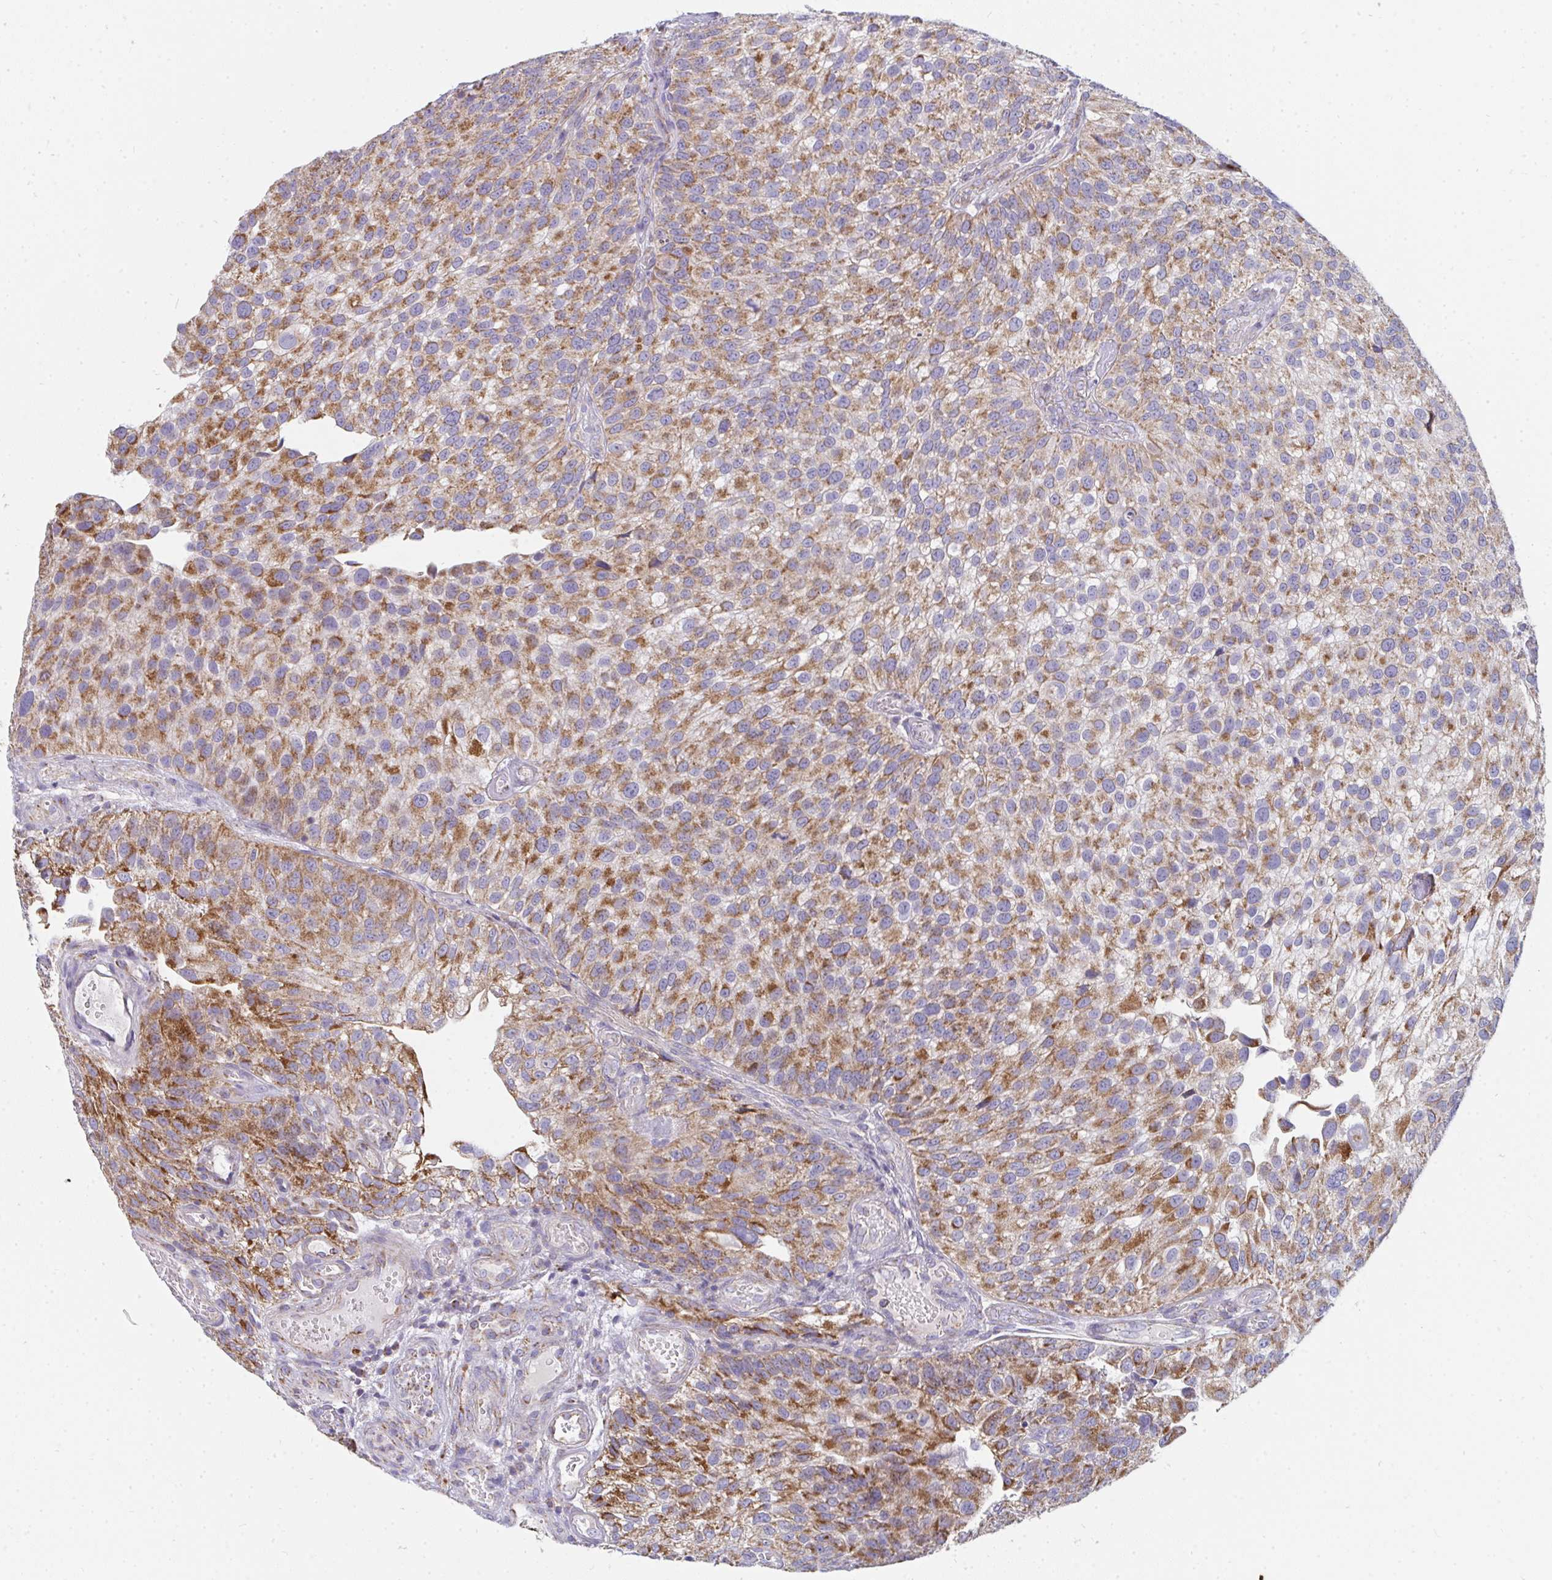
{"staining": {"intensity": "moderate", "quantity": ">75%", "location": "cytoplasmic/membranous"}, "tissue": "urothelial cancer", "cell_type": "Tumor cells", "image_type": "cancer", "snomed": [{"axis": "morphology", "description": "Urothelial carcinoma, NOS"}, {"axis": "topography", "description": "Urinary bladder"}], "caption": "The immunohistochemical stain shows moderate cytoplasmic/membranous positivity in tumor cells of urothelial cancer tissue.", "gene": "FAHD1", "patient": {"sex": "male", "age": 87}}